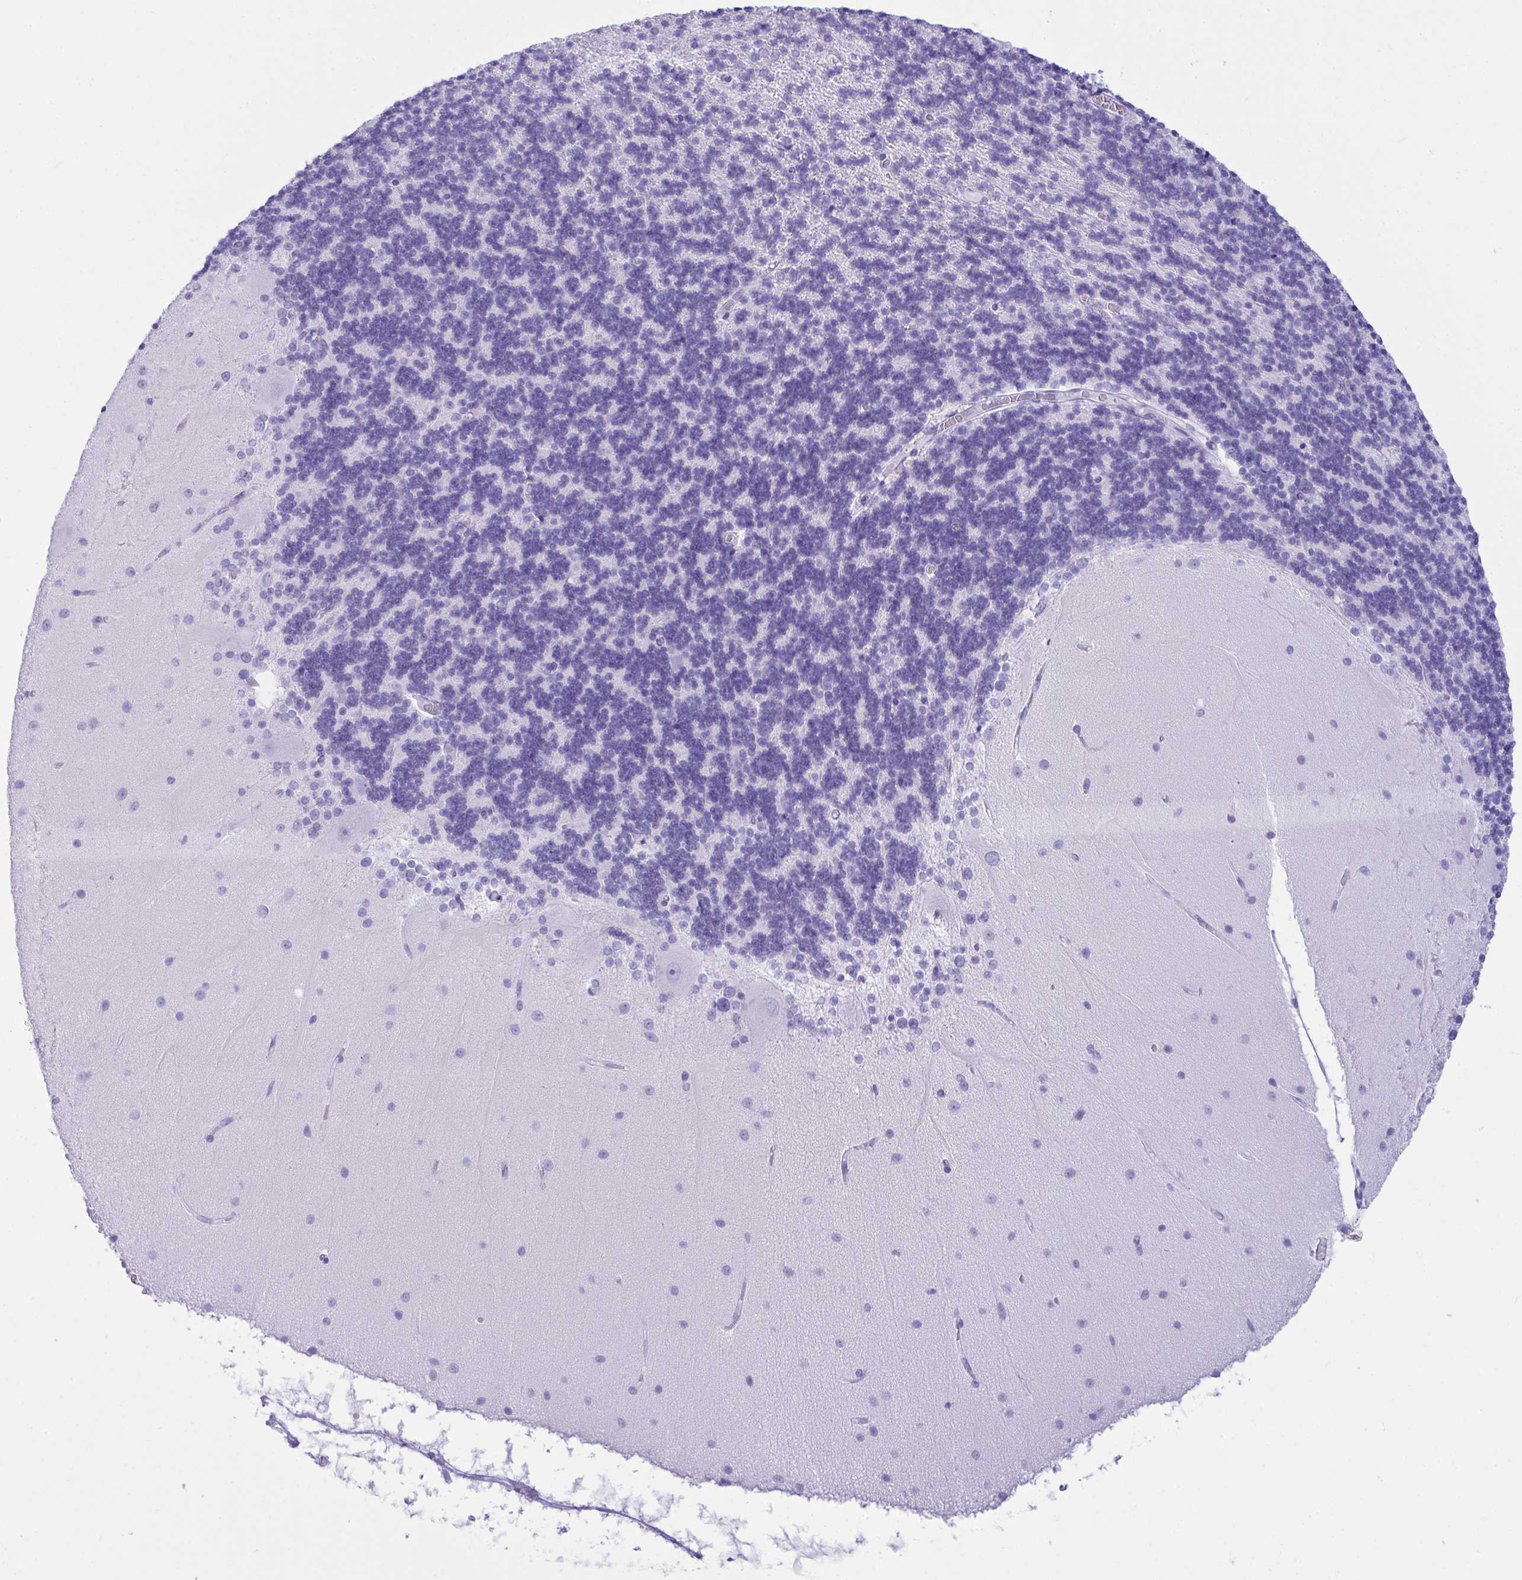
{"staining": {"intensity": "negative", "quantity": "none", "location": "none"}, "tissue": "cerebellum", "cell_type": "Cells in granular layer", "image_type": "normal", "snomed": [{"axis": "morphology", "description": "Normal tissue, NOS"}, {"axis": "topography", "description": "Cerebellum"}], "caption": "Immunohistochemistry (IHC) histopathology image of normal human cerebellum stained for a protein (brown), which demonstrates no positivity in cells in granular layer.", "gene": "BEST4", "patient": {"sex": "female", "age": 54}}